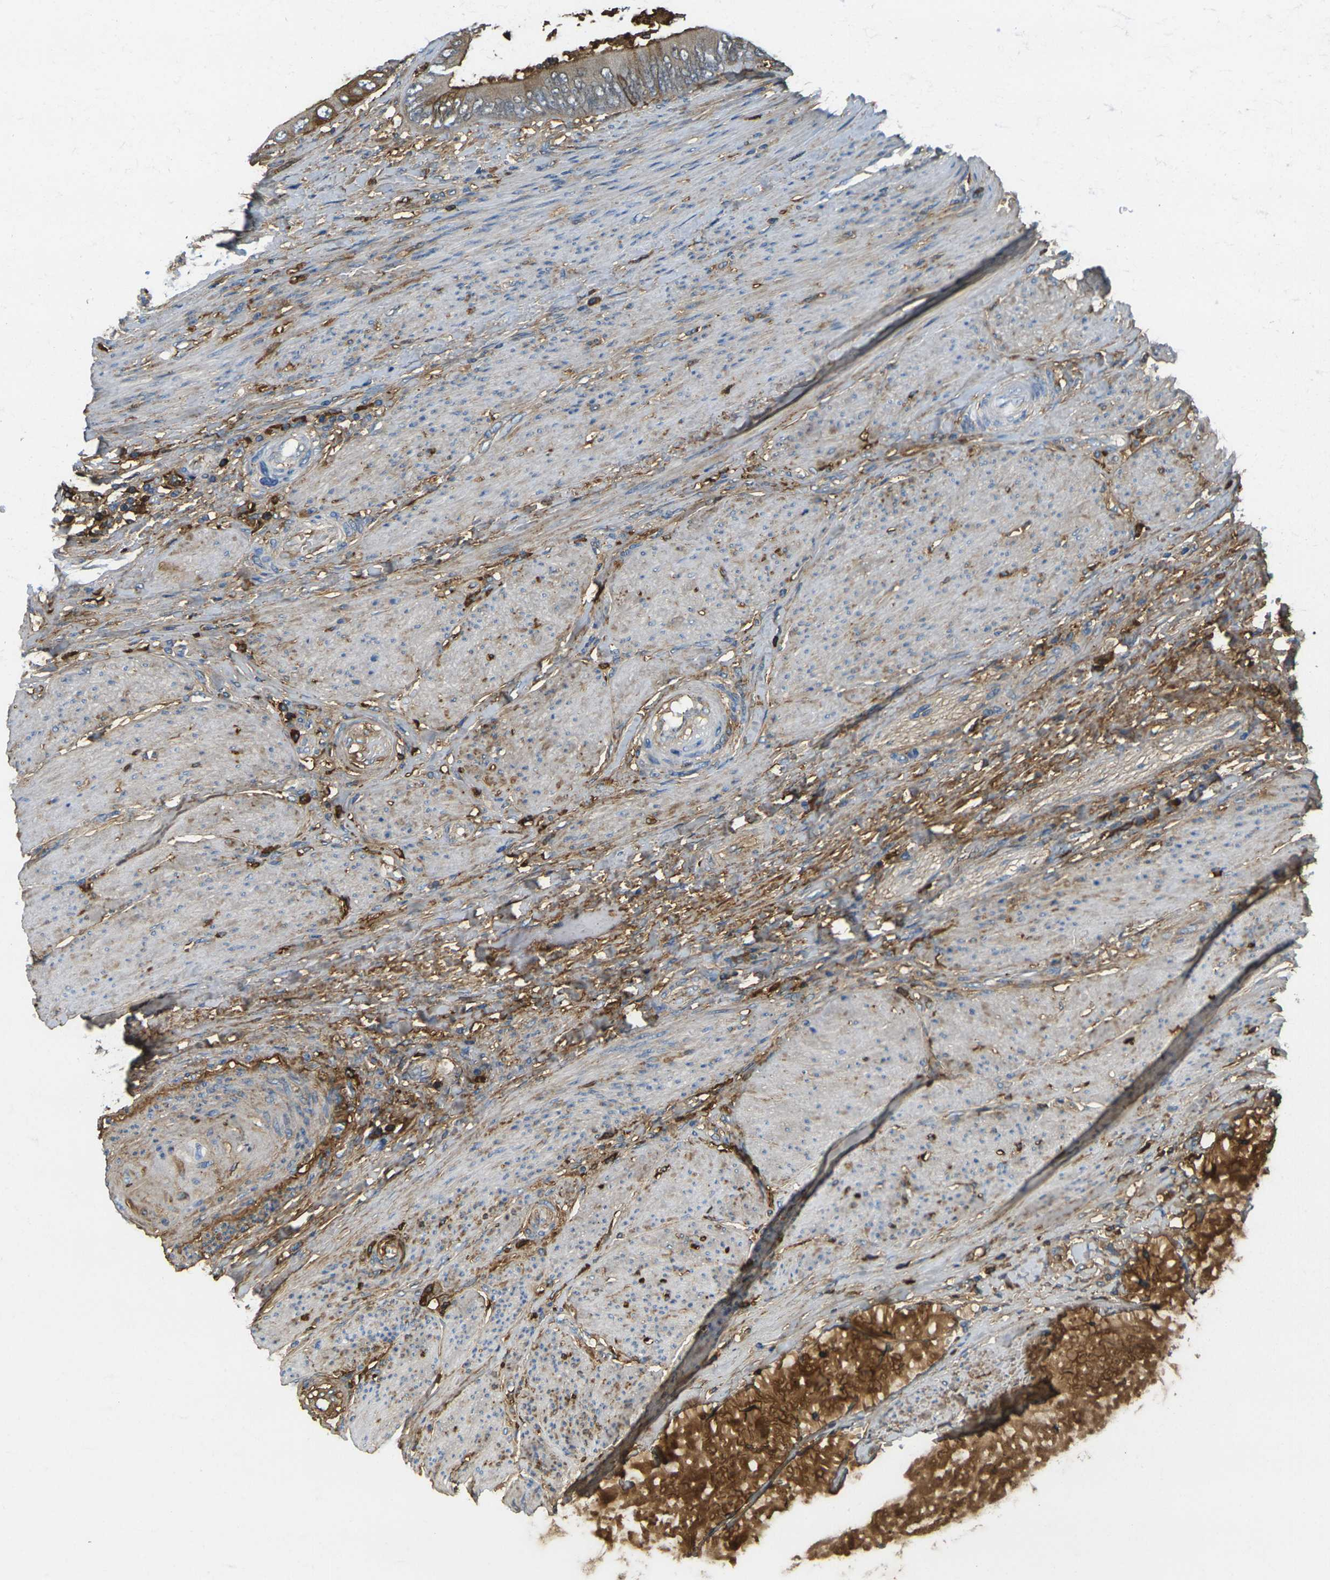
{"staining": {"intensity": "moderate", "quantity": "<25%", "location": "cytoplasmic/membranous"}, "tissue": "colorectal cancer", "cell_type": "Tumor cells", "image_type": "cancer", "snomed": [{"axis": "morphology", "description": "Adenocarcinoma, NOS"}, {"axis": "topography", "description": "Rectum"}], "caption": "Protein staining by IHC demonstrates moderate cytoplasmic/membranous positivity in approximately <25% of tumor cells in colorectal adenocarcinoma. (Brightfield microscopy of DAB IHC at high magnification).", "gene": "PLCD1", "patient": {"sex": "female", "age": 77}}